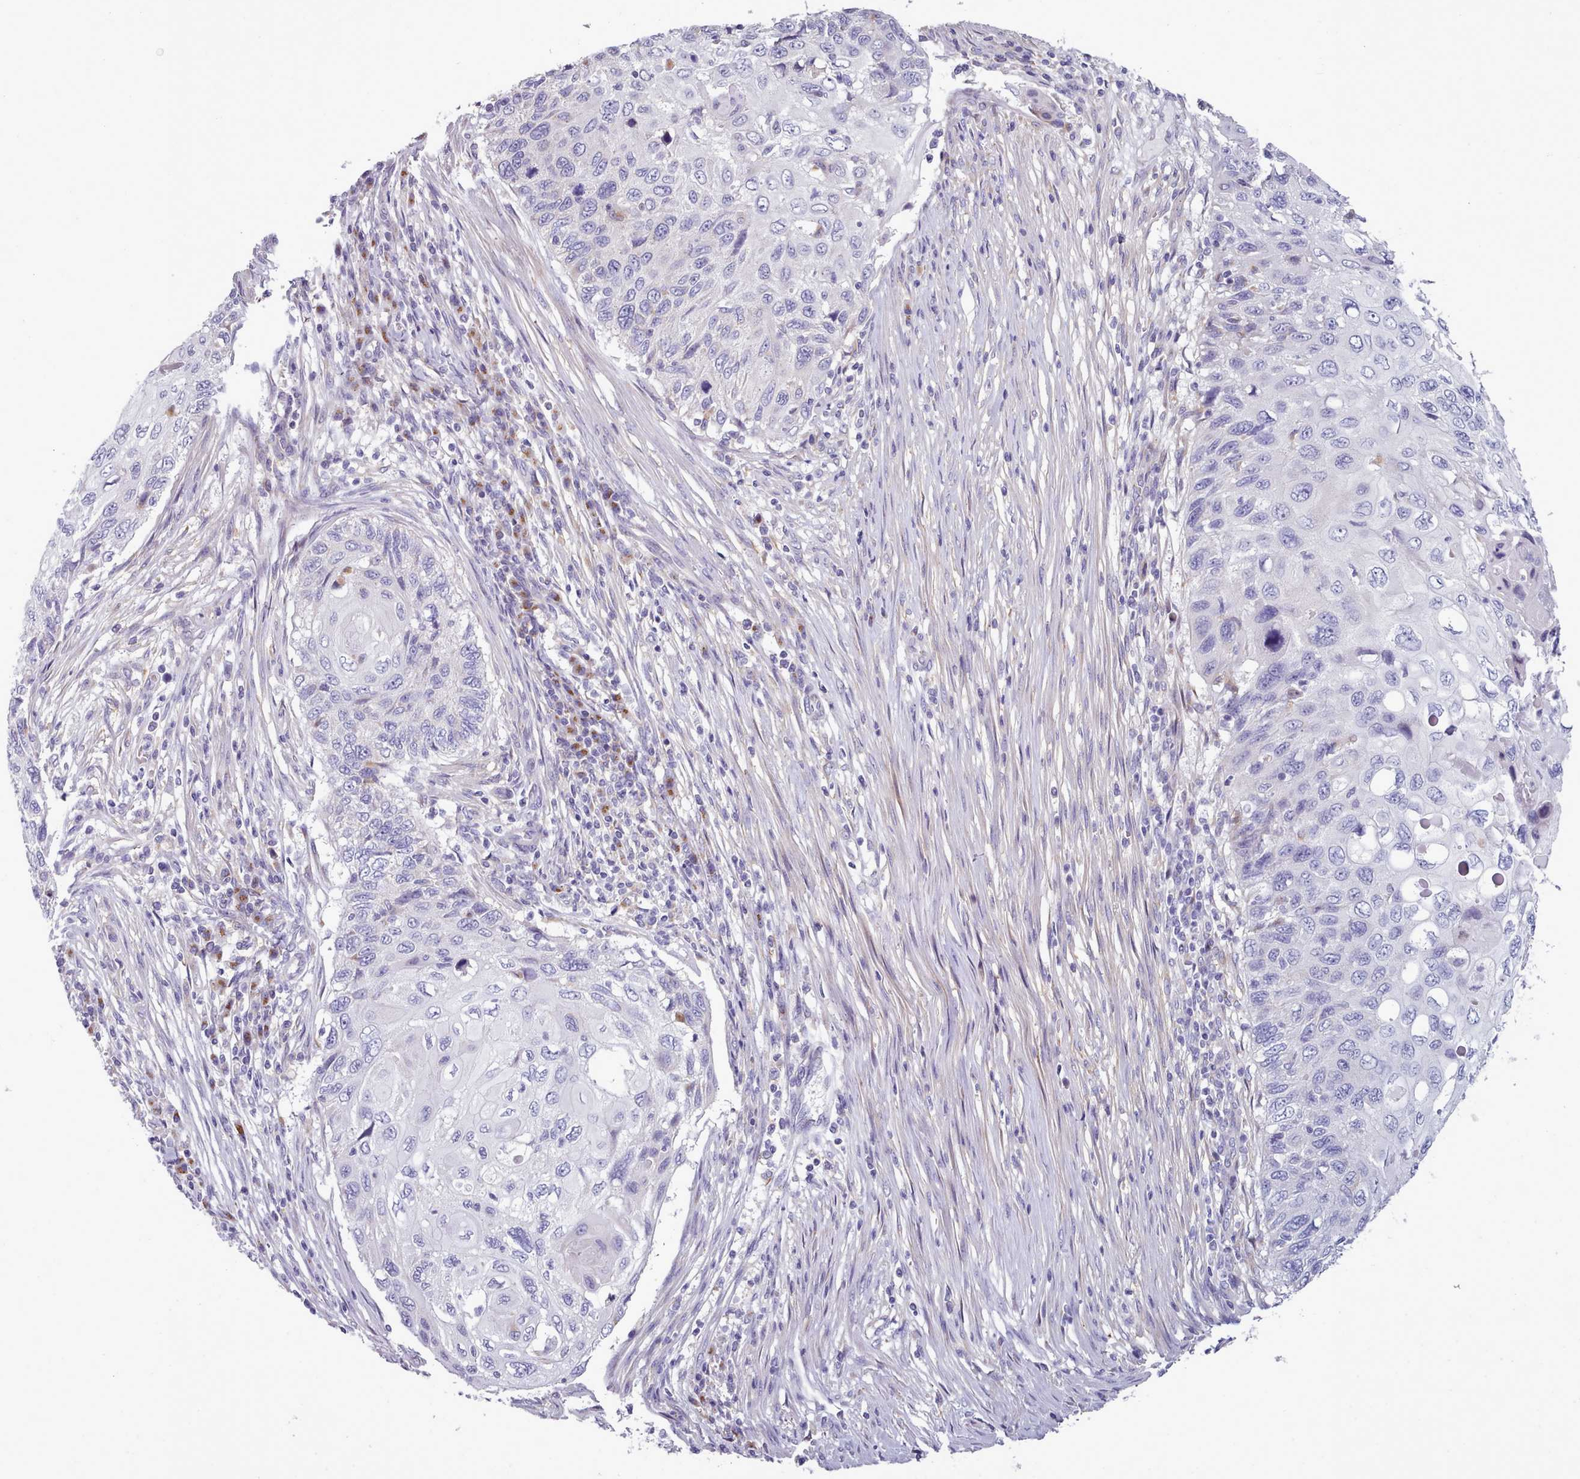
{"staining": {"intensity": "negative", "quantity": "none", "location": "none"}, "tissue": "cervical cancer", "cell_type": "Tumor cells", "image_type": "cancer", "snomed": [{"axis": "morphology", "description": "Squamous cell carcinoma, NOS"}, {"axis": "topography", "description": "Cervix"}], "caption": "High power microscopy image of an IHC photomicrograph of cervical squamous cell carcinoma, revealing no significant expression in tumor cells.", "gene": "MYRFL", "patient": {"sex": "female", "age": 70}}